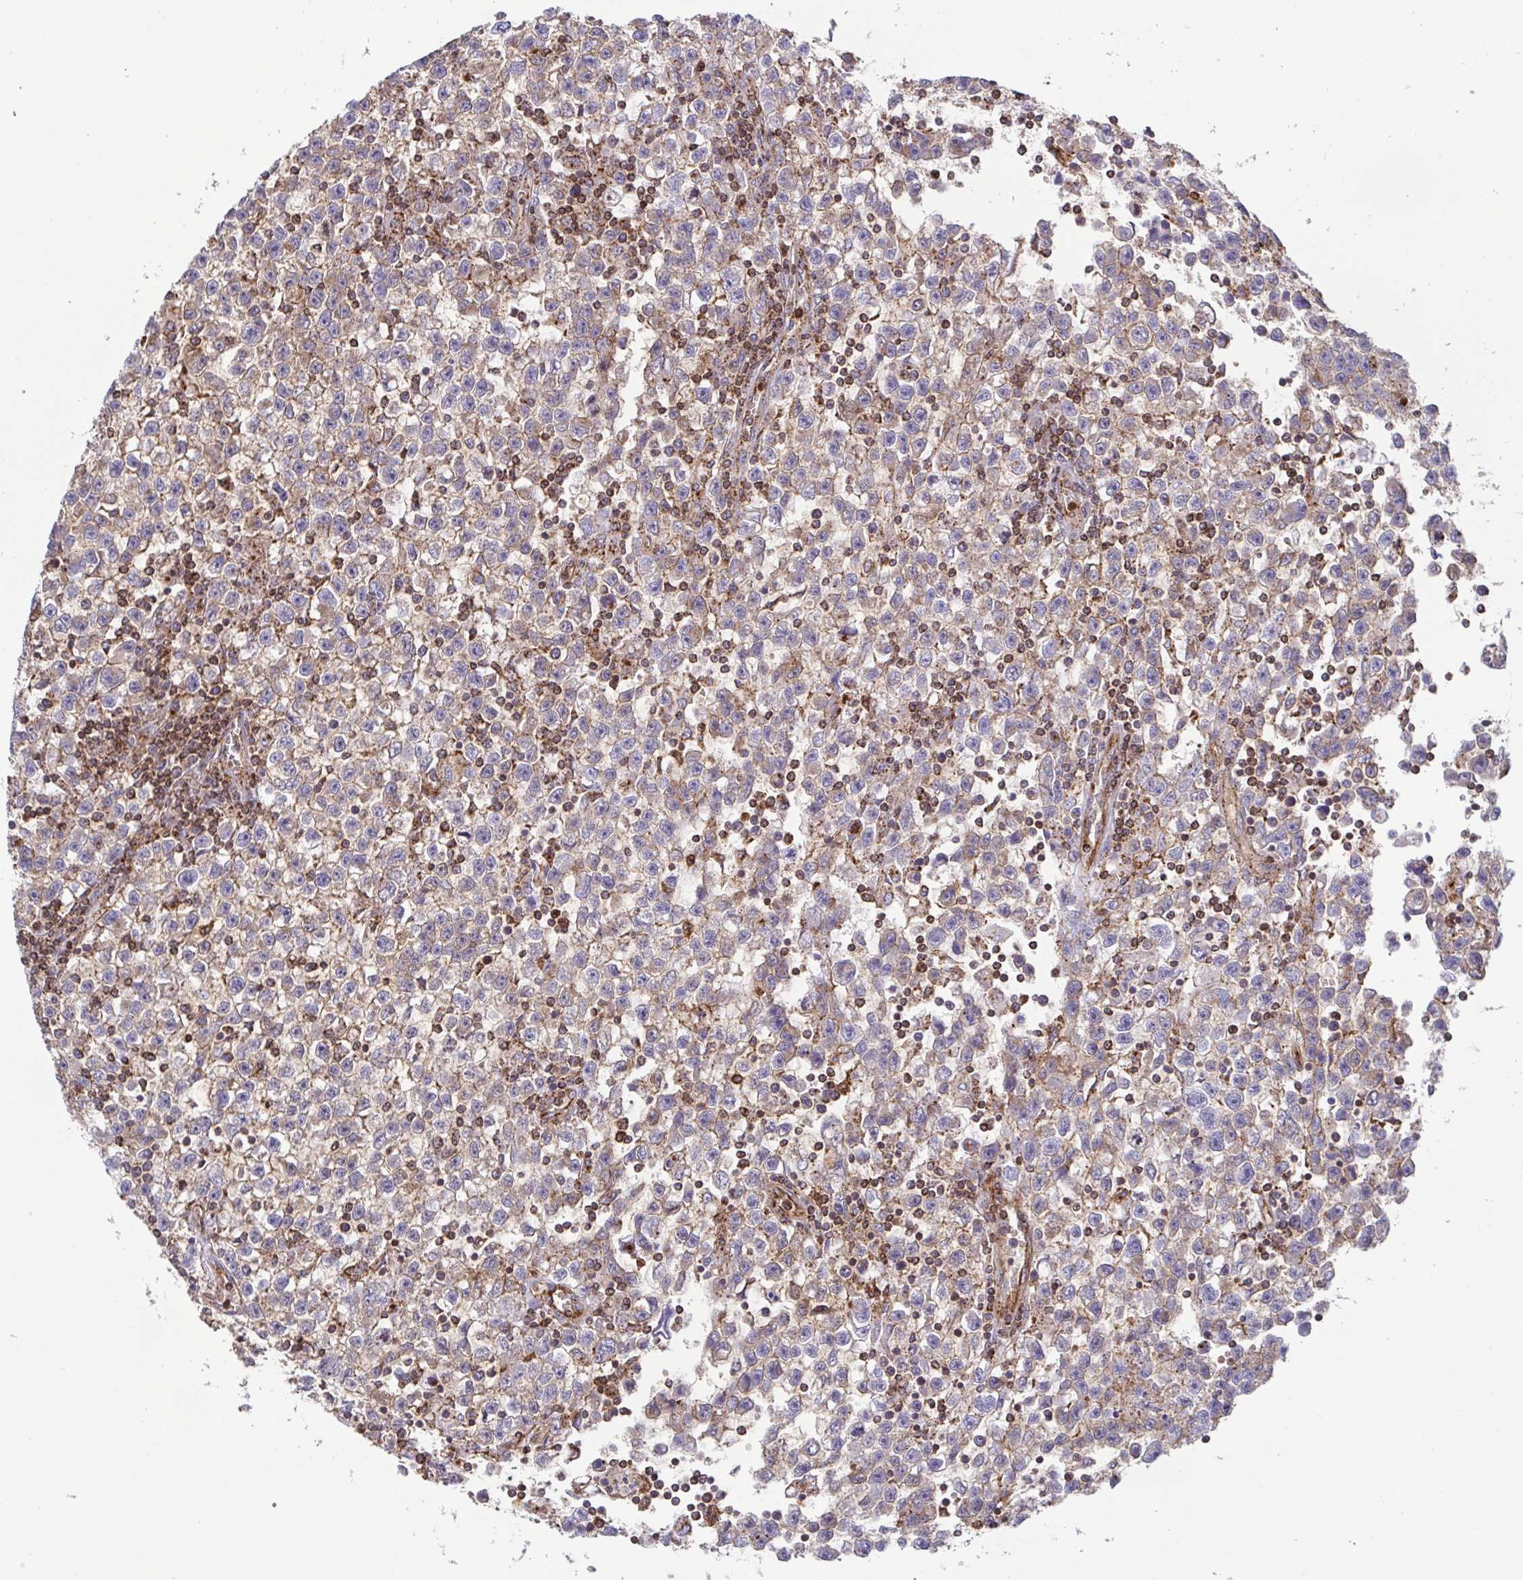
{"staining": {"intensity": "weak", "quantity": "25%-75%", "location": "cytoplasmic/membranous"}, "tissue": "testis cancer", "cell_type": "Tumor cells", "image_type": "cancer", "snomed": [{"axis": "morphology", "description": "Seminoma, NOS"}, {"axis": "topography", "description": "Testis"}], "caption": "Testis cancer stained with a protein marker exhibits weak staining in tumor cells.", "gene": "CHMP1B", "patient": {"sex": "male", "age": 31}}